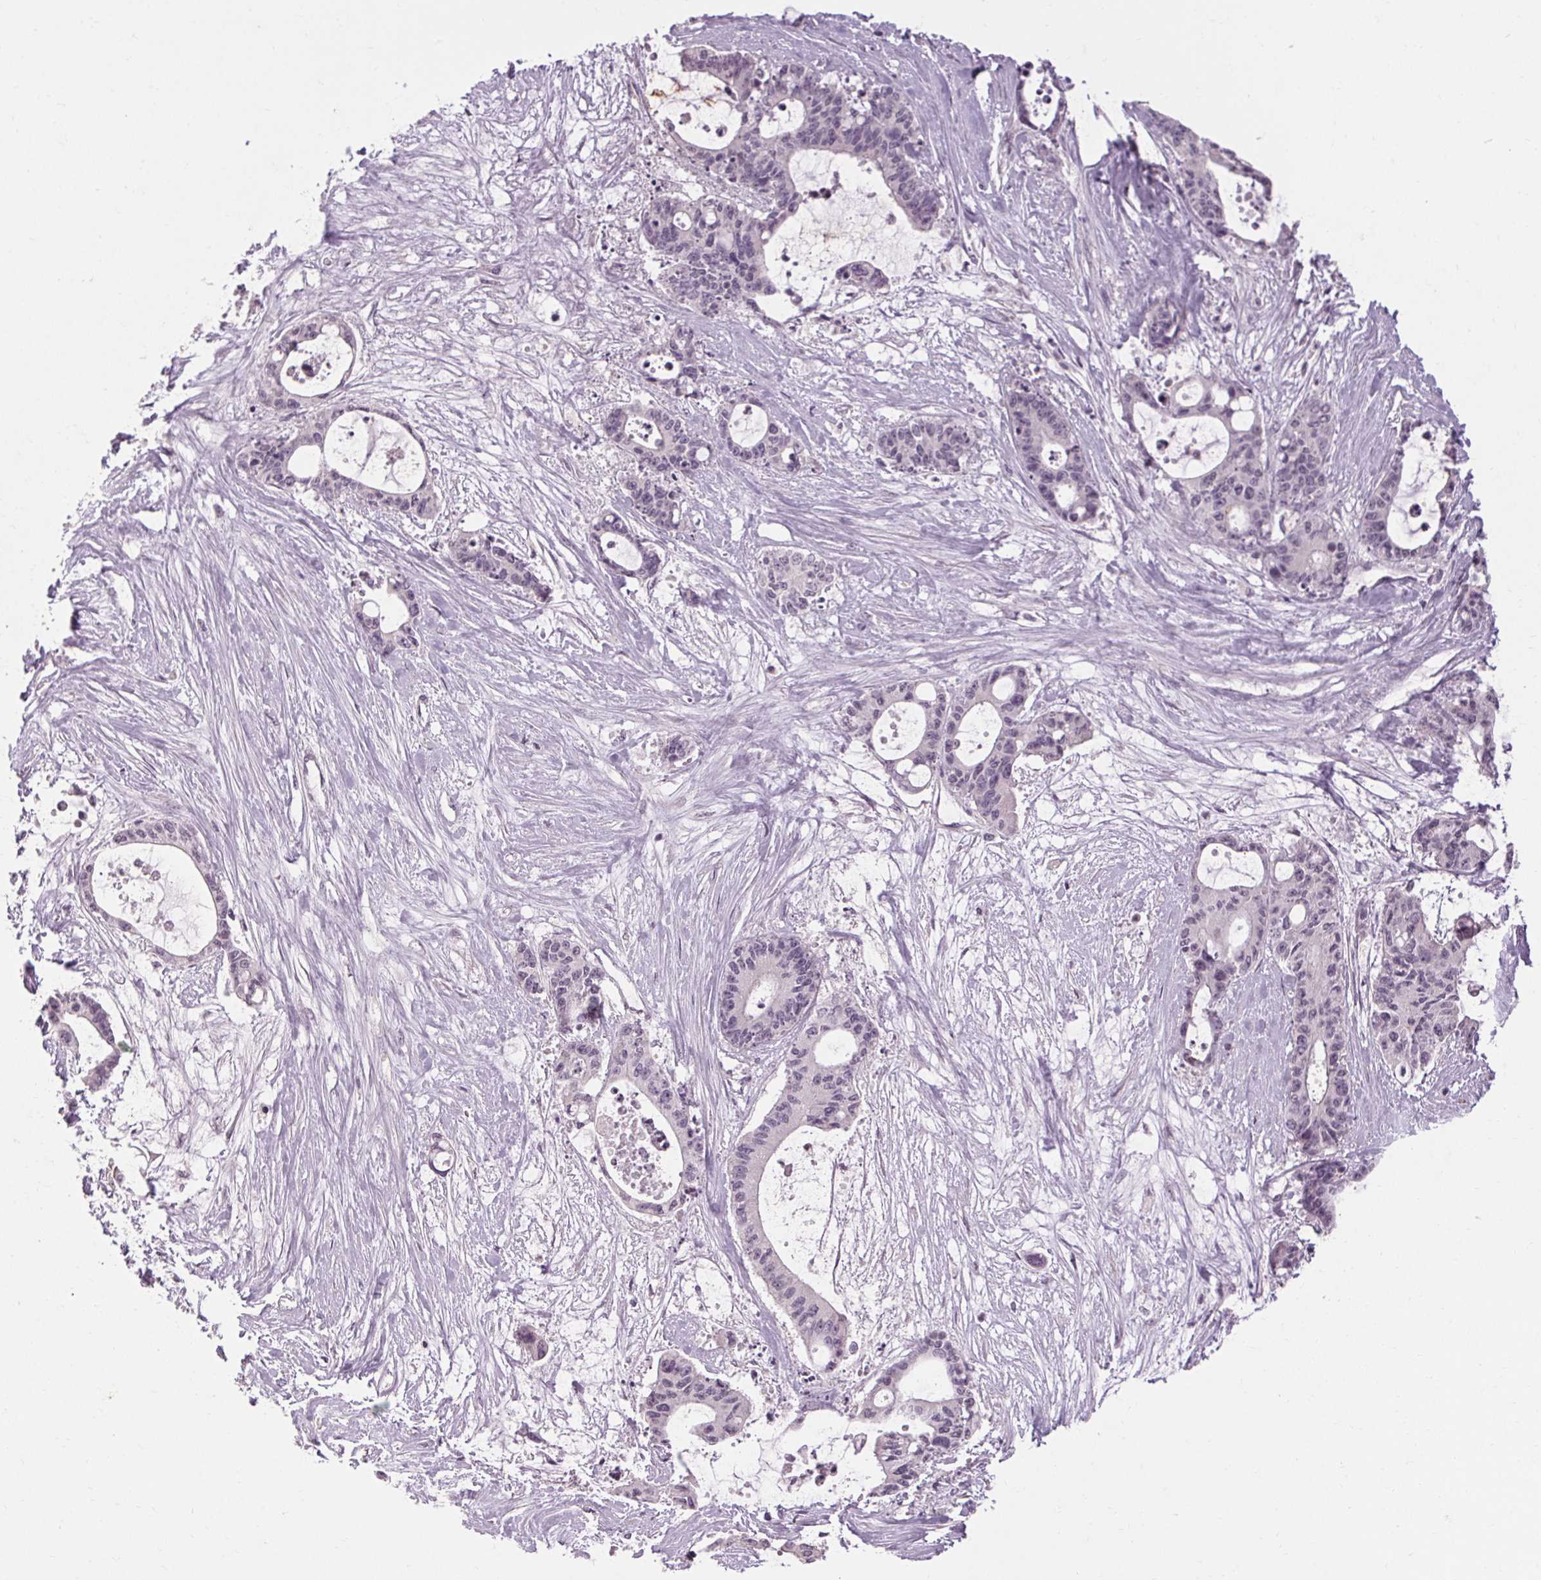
{"staining": {"intensity": "negative", "quantity": "none", "location": "none"}, "tissue": "liver cancer", "cell_type": "Tumor cells", "image_type": "cancer", "snomed": [{"axis": "morphology", "description": "Normal tissue, NOS"}, {"axis": "morphology", "description": "Cholangiocarcinoma"}, {"axis": "topography", "description": "Liver"}, {"axis": "topography", "description": "Peripheral nerve tissue"}], "caption": "Liver cancer (cholangiocarcinoma) was stained to show a protein in brown. There is no significant positivity in tumor cells.", "gene": "POMC", "patient": {"sex": "female", "age": 73}}